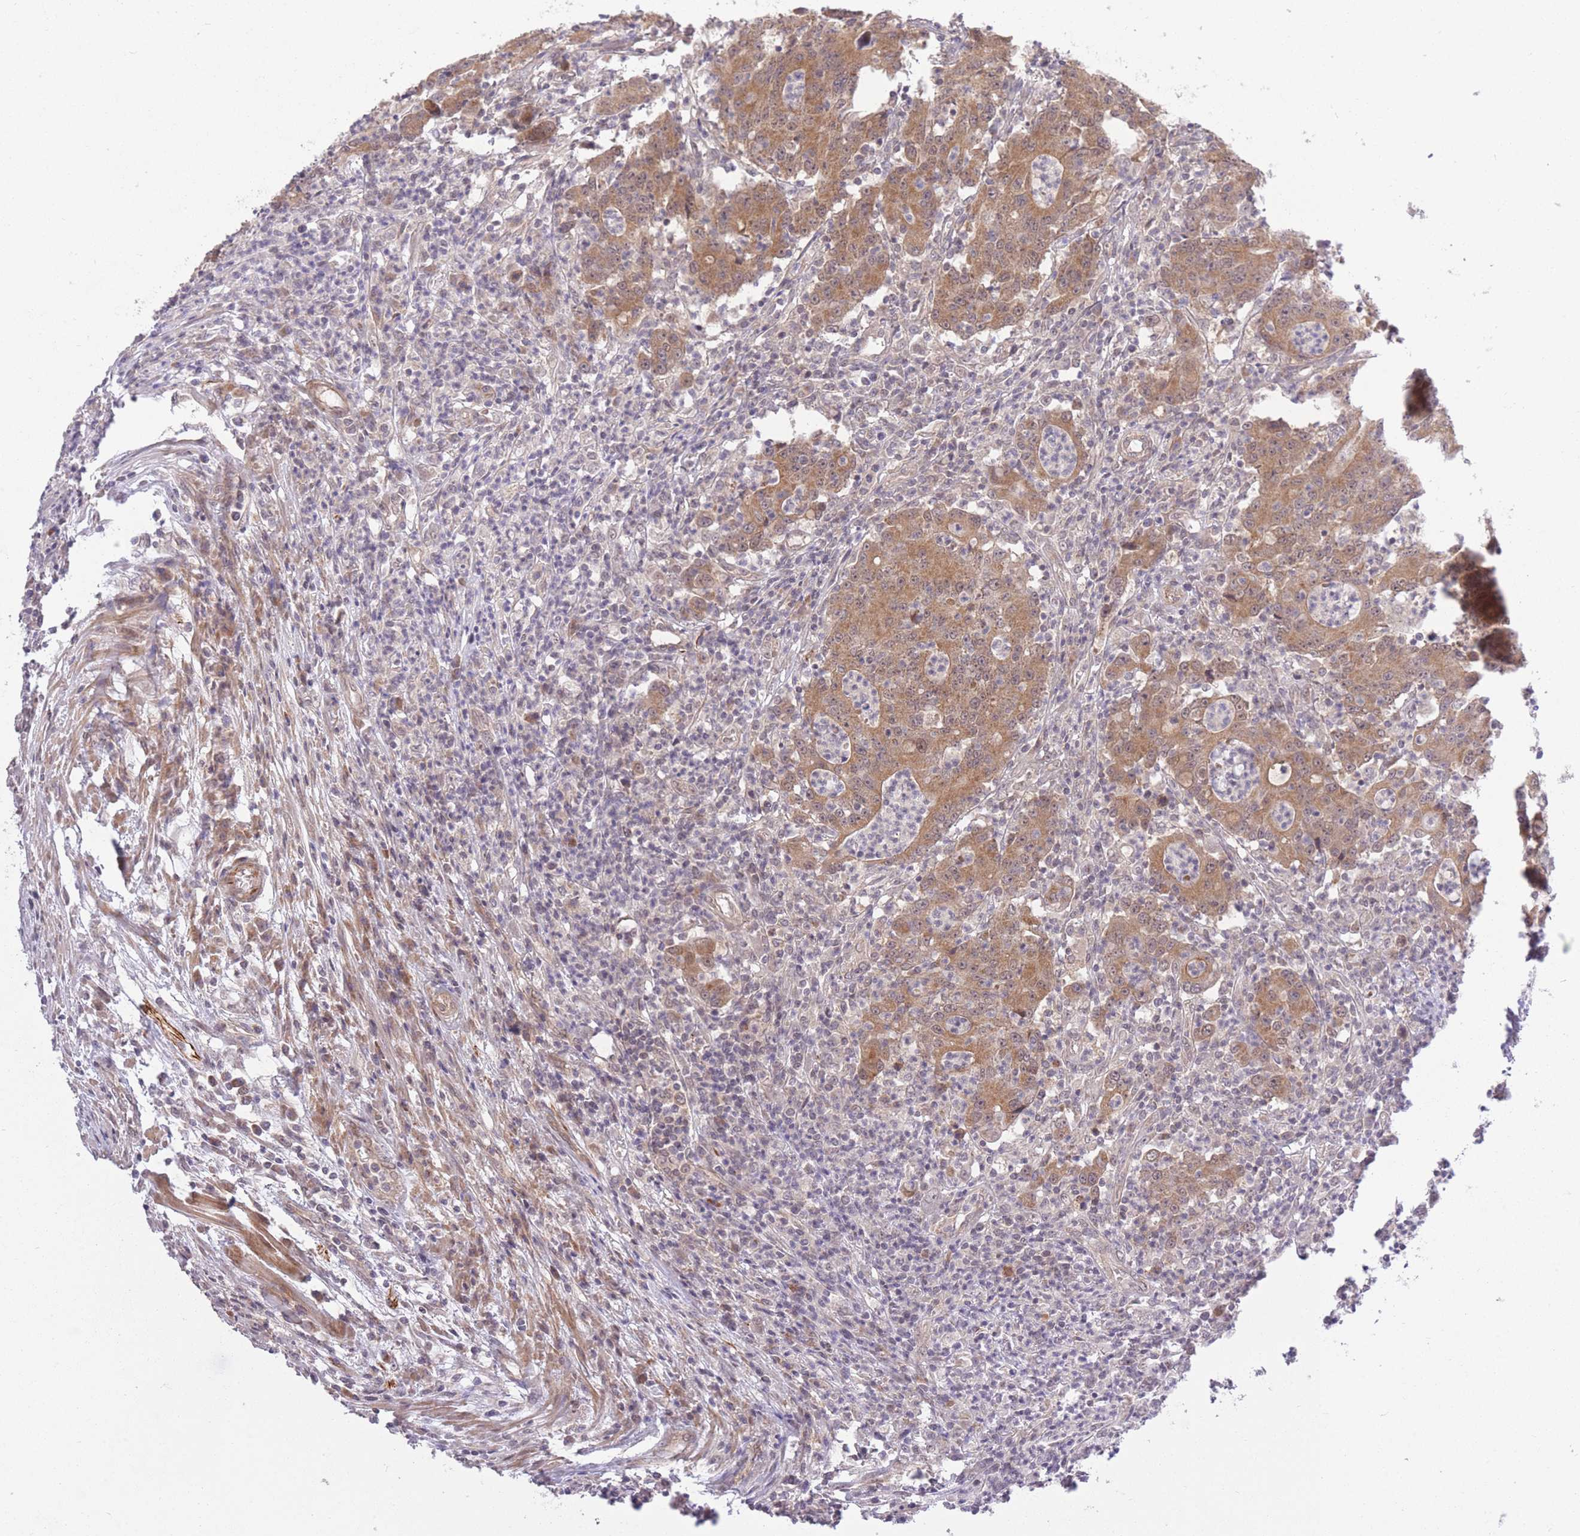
{"staining": {"intensity": "moderate", "quantity": ">75%", "location": "cytoplasmic/membranous"}, "tissue": "colorectal cancer", "cell_type": "Tumor cells", "image_type": "cancer", "snomed": [{"axis": "morphology", "description": "Adenocarcinoma, NOS"}, {"axis": "topography", "description": "Colon"}], "caption": "Human colorectal adenocarcinoma stained with a brown dye shows moderate cytoplasmic/membranous positive expression in approximately >75% of tumor cells.", "gene": "ELOA2", "patient": {"sex": "male", "age": 83}}